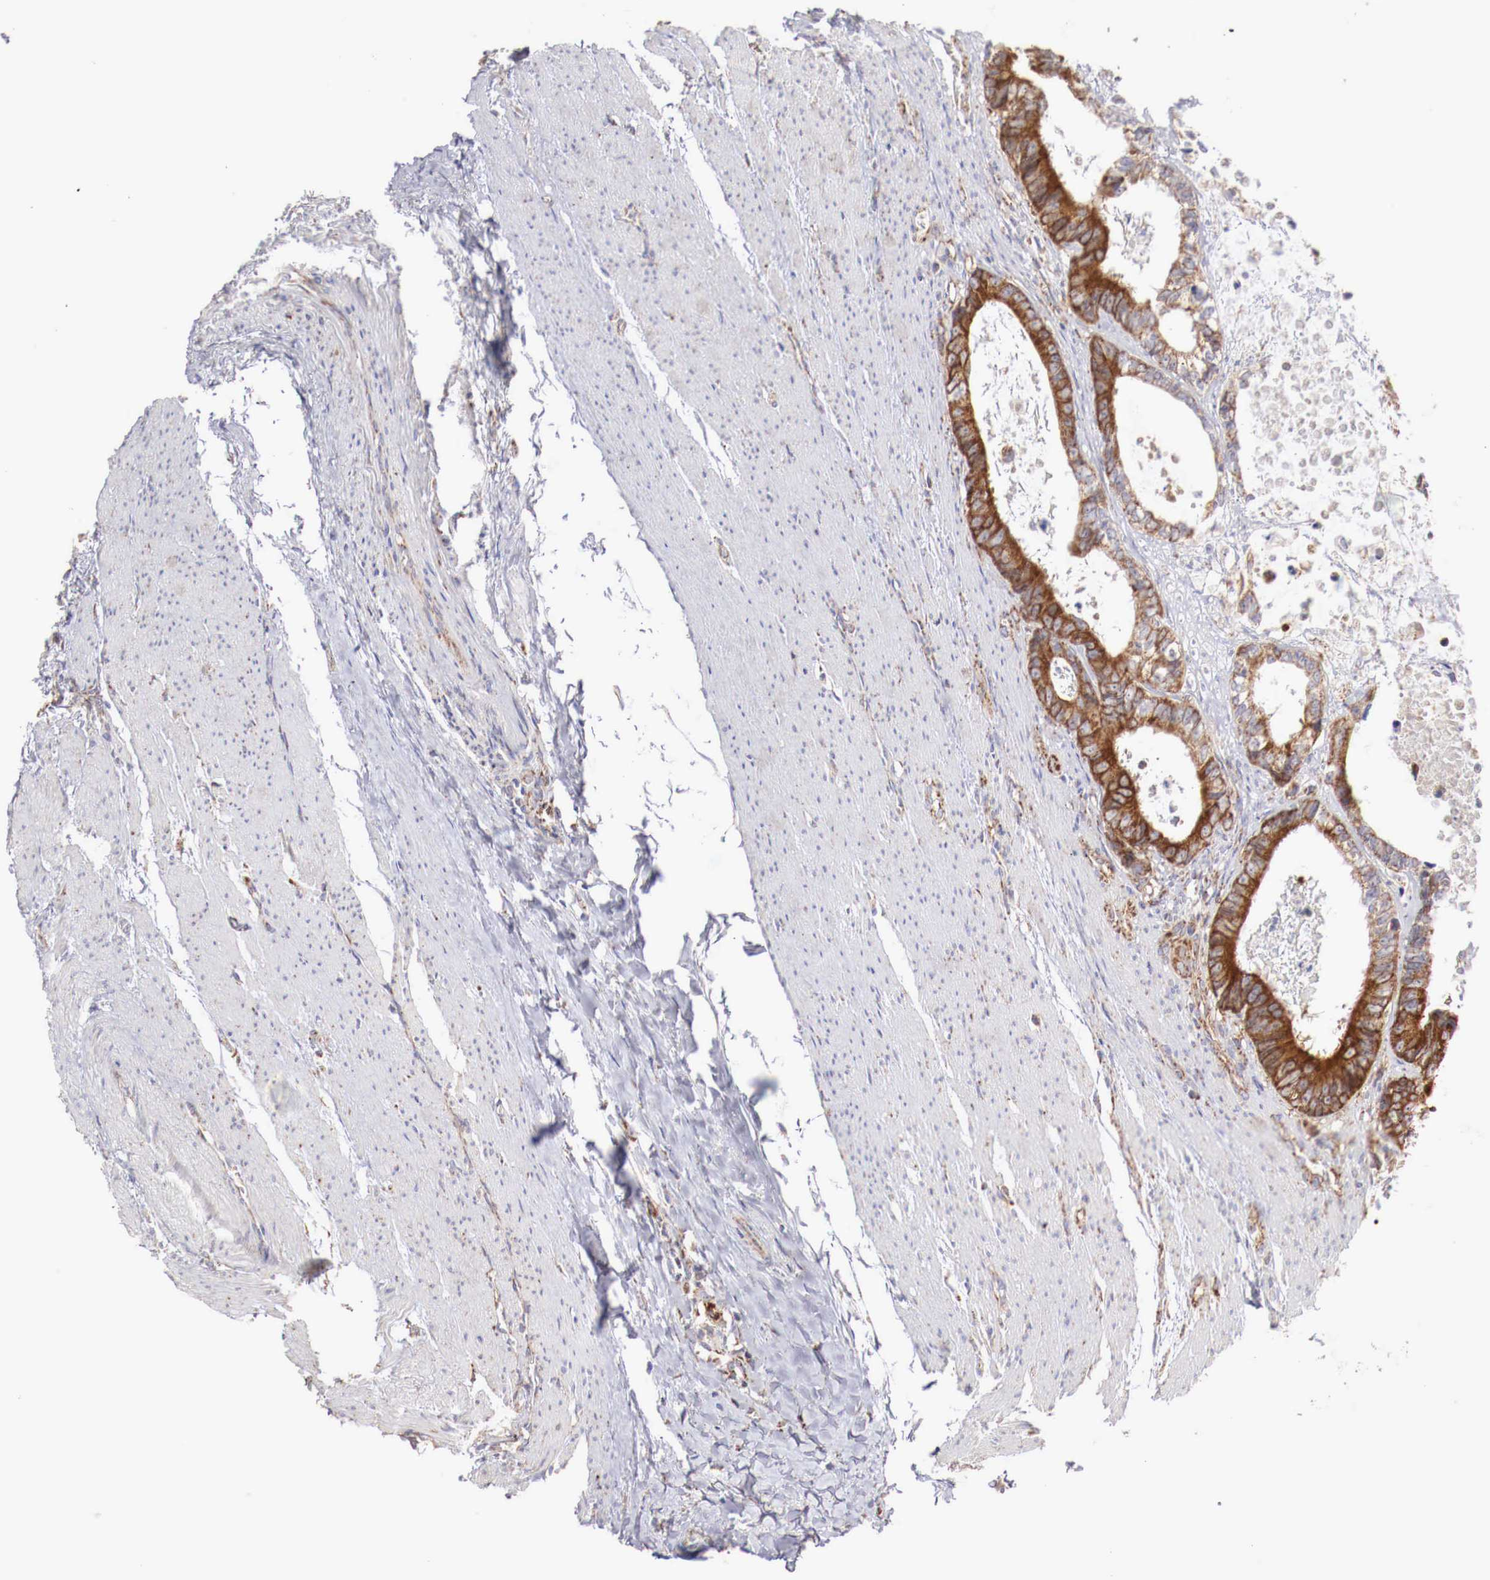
{"staining": {"intensity": "strong", "quantity": ">75%", "location": "cytoplasmic/membranous"}, "tissue": "colorectal cancer", "cell_type": "Tumor cells", "image_type": "cancer", "snomed": [{"axis": "morphology", "description": "Adenocarcinoma, NOS"}, {"axis": "topography", "description": "Rectum"}], "caption": "Colorectal adenocarcinoma stained with a brown dye displays strong cytoplasmic/membranous positive expression in approximately >75% of tumor cells.", "gene": "XPNPEP3", "patient": {"sex": "female", "age": 98}}